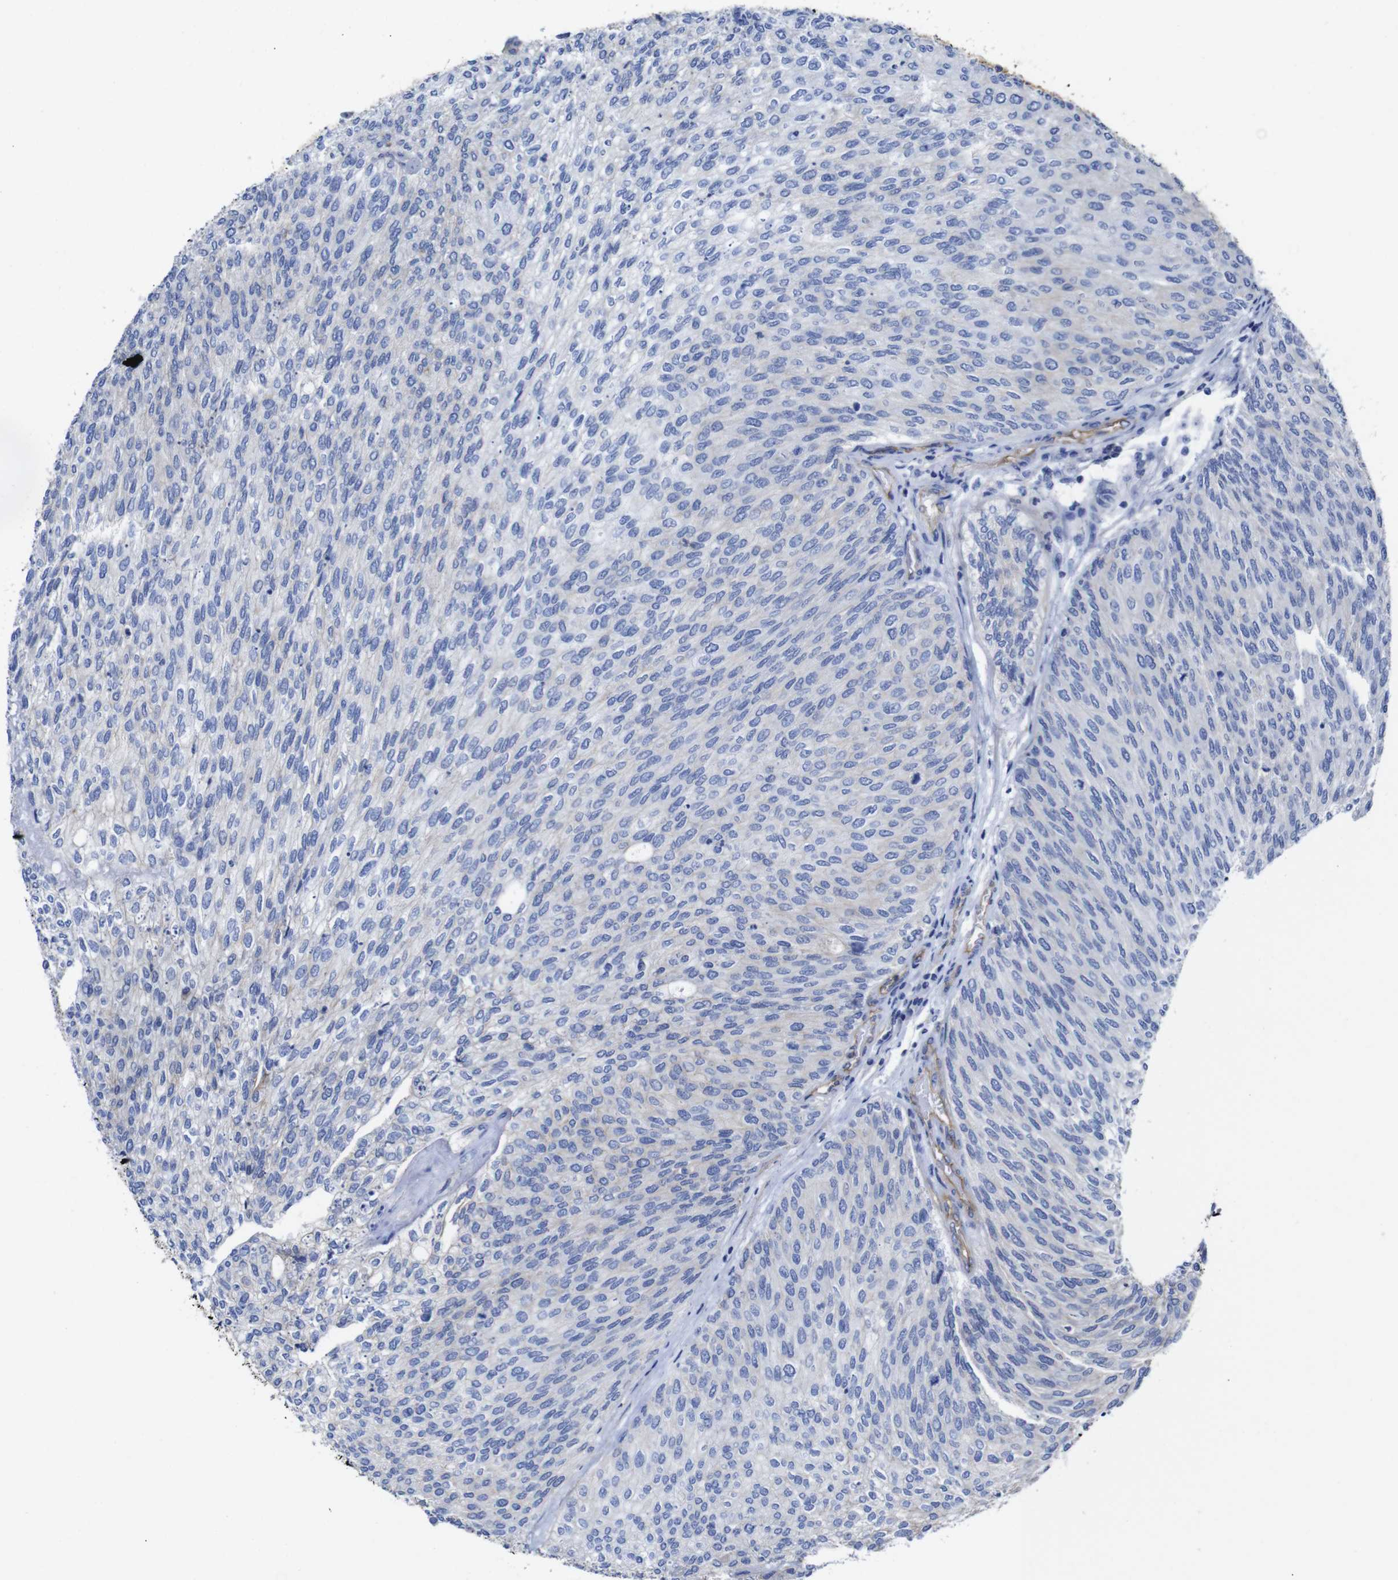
{"staining": {"intensity": "negative", "quantity": "none", "location": "none"}, "tissue": "urothelial cancer", "cell_type": "Tumor cells", "image_type": "cancer", "snomed": [{"axis": "morphology", "description": "Urothelial carcinoma, Low grade"}, {"axis": "topography", "description": "Urinary bladder"}], "caption": "Tumor cells are negative for protein expression in human urothelial cancer.", "gene": "SPTBN1", "patient": {"sex": "female", "age": 79}}